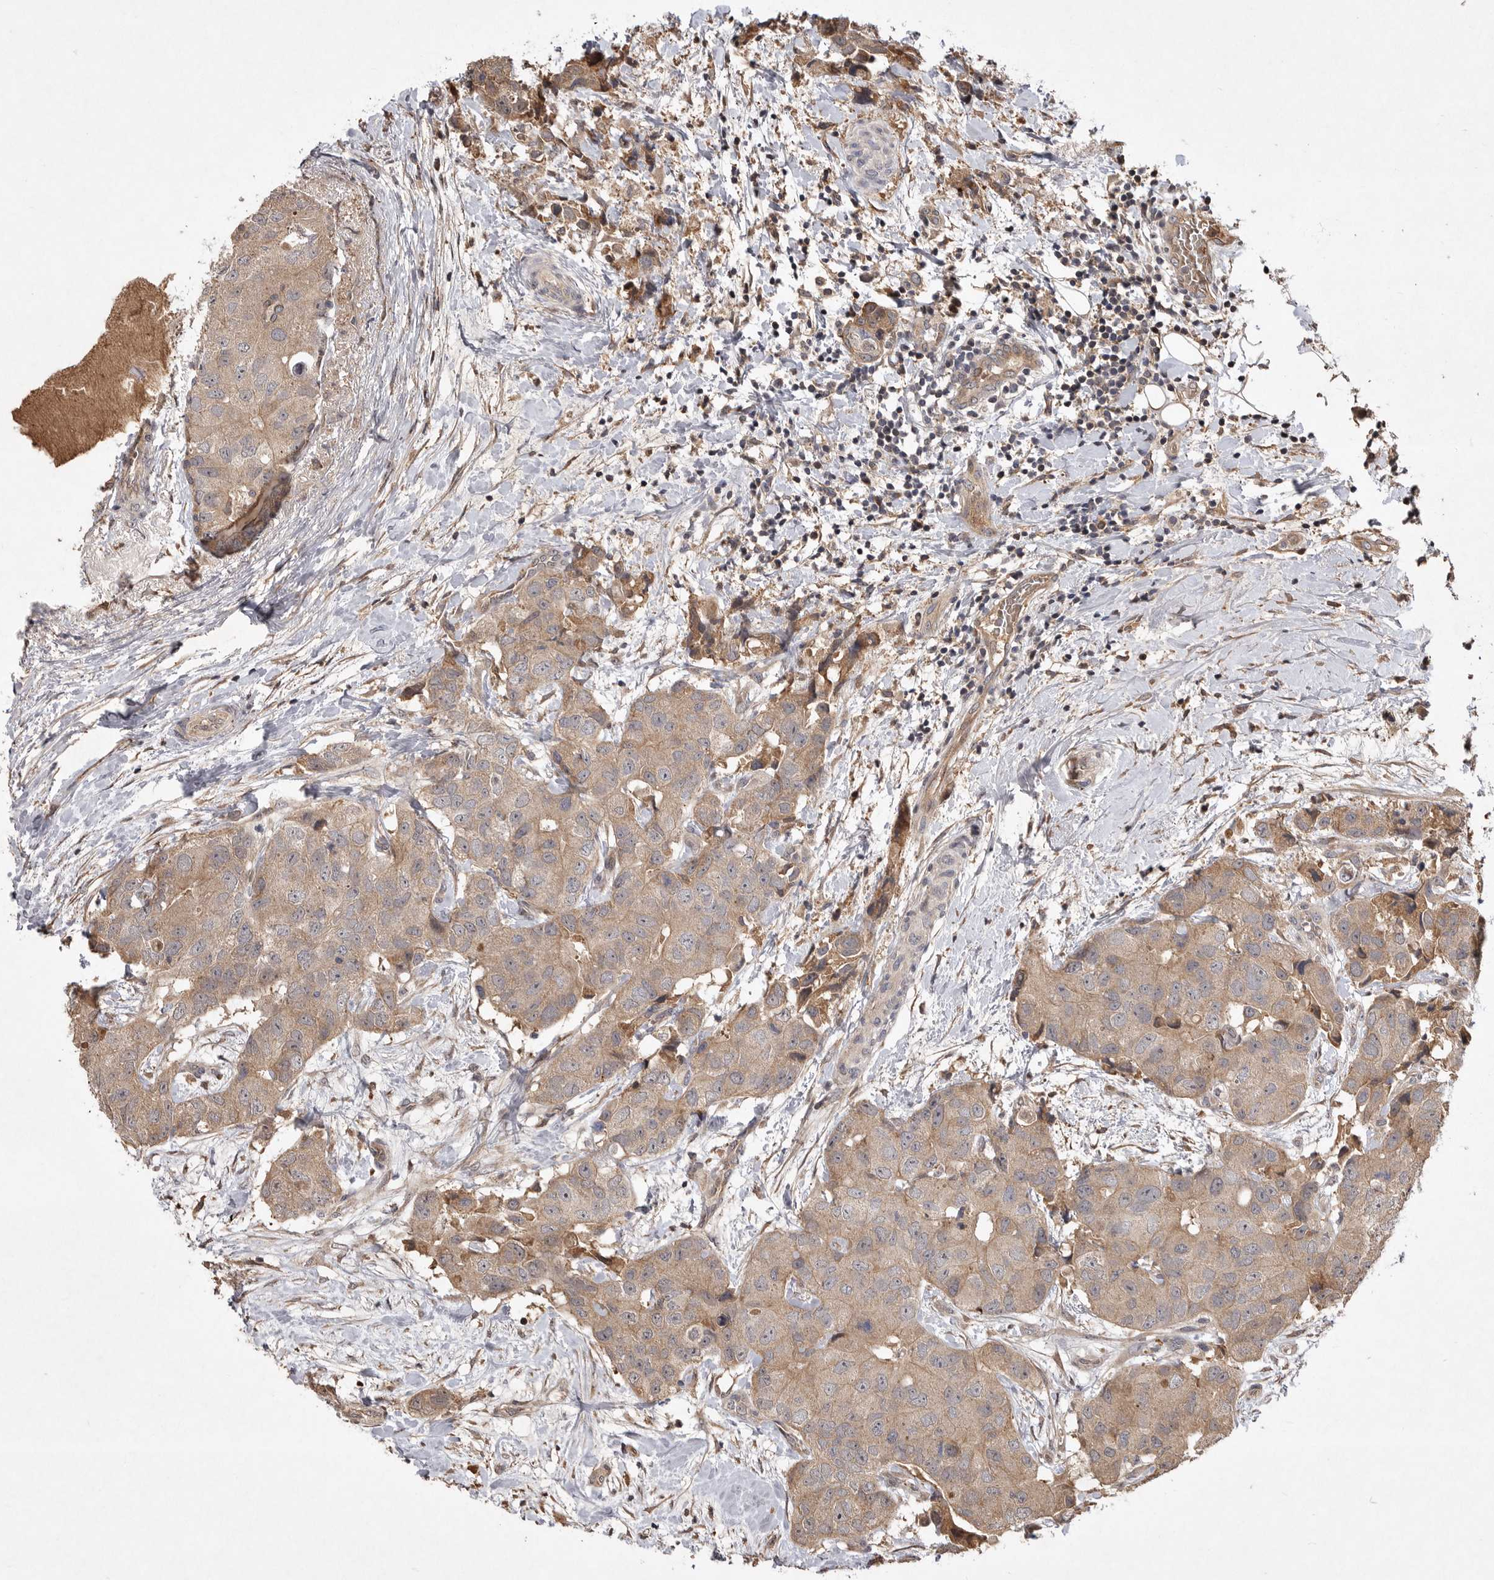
{"staining": {"intensity": "moderate", "quantity": ">75%", "location": "cytoplasmic/membranous"}, "tissue": "breast cancer", "cell_type": "Tumor cells", "image_type": "cancer", "snomed": [{"axis": "morphology", "description": "Duct carcinoma"}, {"axis": "topography", "description": "Breast"}], "caption": "This histopathology image exhibits immunohistochemistry (IHC) staining of human breast cancer, with medium moderate cytoplasmic/membranous positivity in approximately >75% of tumor cells.", "gene": "VN1R4", "patient": {"sex": "female", "age": 62}}